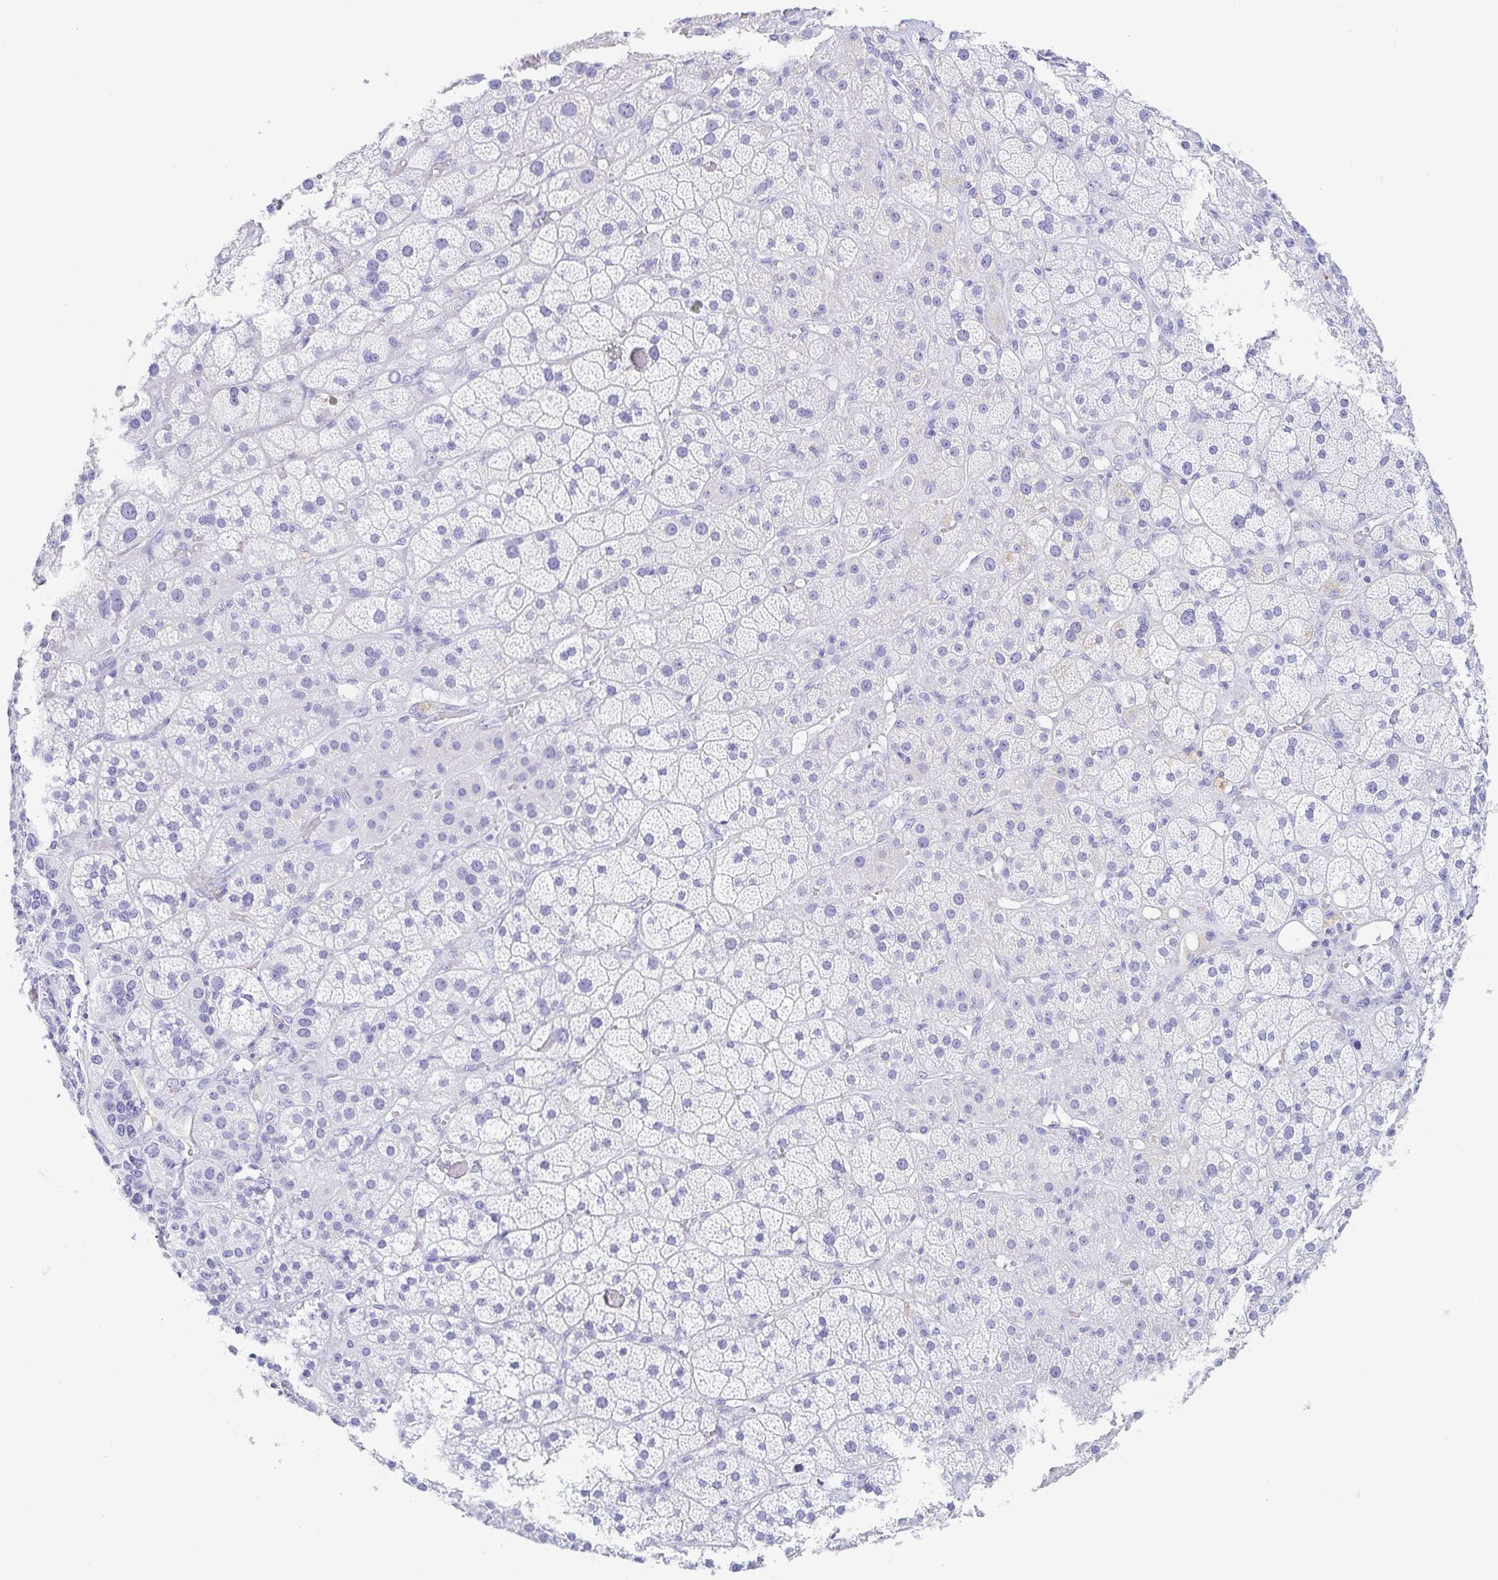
{"staining": {"intensity": "negative", "quantity": "none", "location": "none"}, "tissue": "adrenal gland", "cell_type": "Glandular cells", "image_type": "normal", "snomed": [{"axis": "morphology", "description": "Normal tissue, NOS"}, {"axis": "topography", "description": "Adrenal gland"}], "caption": "Immunohistochemical staining of unremarkable human adrenal gland exhibits no significant positivity in glandular cells.", "gene": "GKN1", "patient": {"sex": "male", "age": 57}}